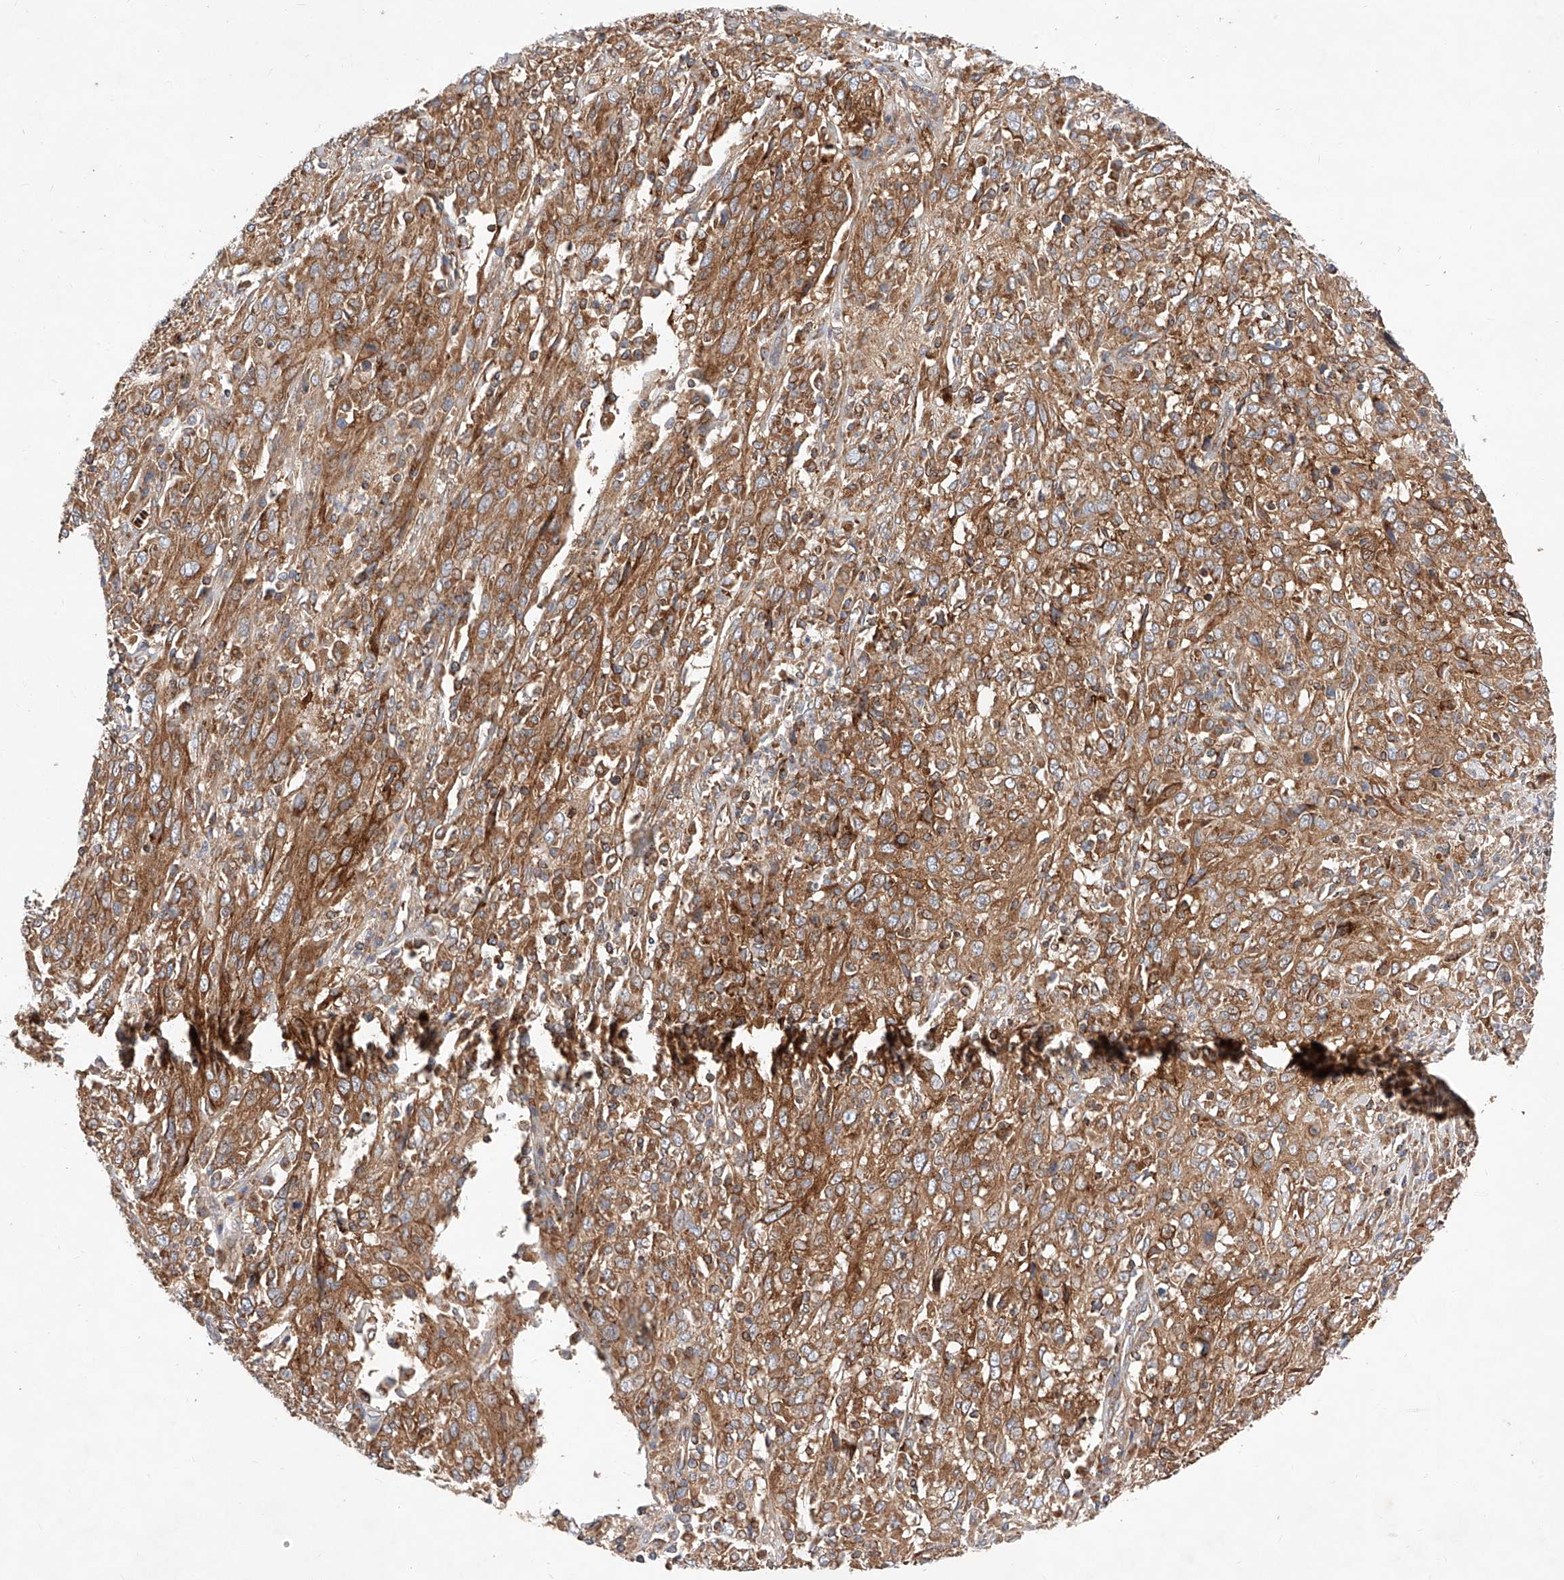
{"staining": {"intensity": "moderate", "quantity": ">75%", "location": "cytoplasmic/membranous"}, "tissue": "cervical cancer", "cell_type": "Tumor cells", "image_type": "cancer", "snomed": [{"axis": "morphology", "description": "Squamous cell carcinoma, NOS"}, {"axis": "topography", "description": "Cervix"}], "caption": "An immunohistochemistry (IHC) image of neoplastic tissue is shown. Protein staining in brown labels moderate cytoplasmic/membranous positivity in cervical cancer within tumor cells.", "gene": "NR1D1", "patient": {"sex": "female", "age": 46}}